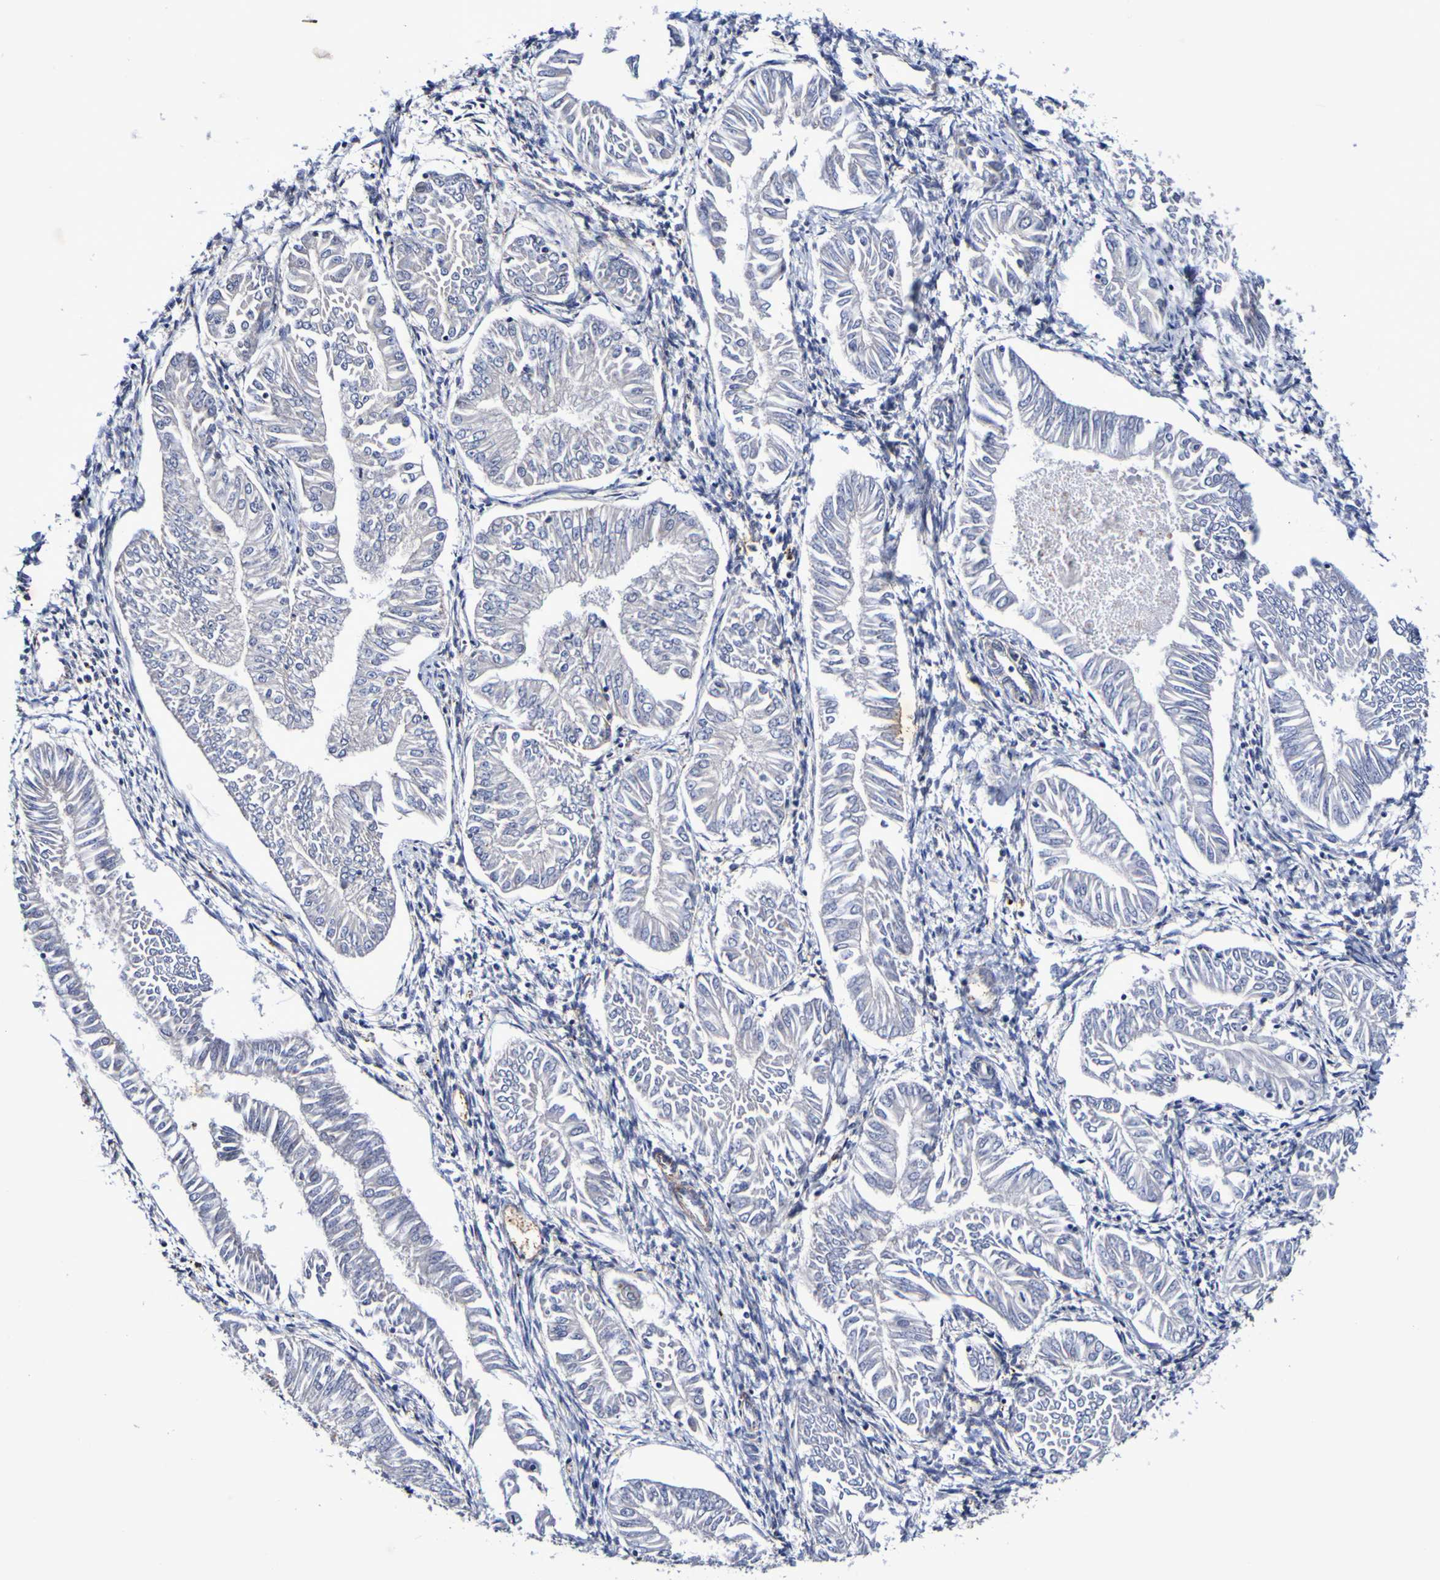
{"staining": {"intensity": "negative", "quantity": "none", "location": "none"}, "tissue": "endometrial cancer", "cell_type": "Tumor cells", "image_type": "cancer", "snomed": [{"axis": "morphology", "description": "Adenocarcinoma, NOS"}, {"axis": "topography", "description": "Endometrium"}], "caption": "IHC of human endometrial cancer displays no positivity in tumor cells.", "gene": "WNT4", "patient": {"sex": "female", "age": 53}}